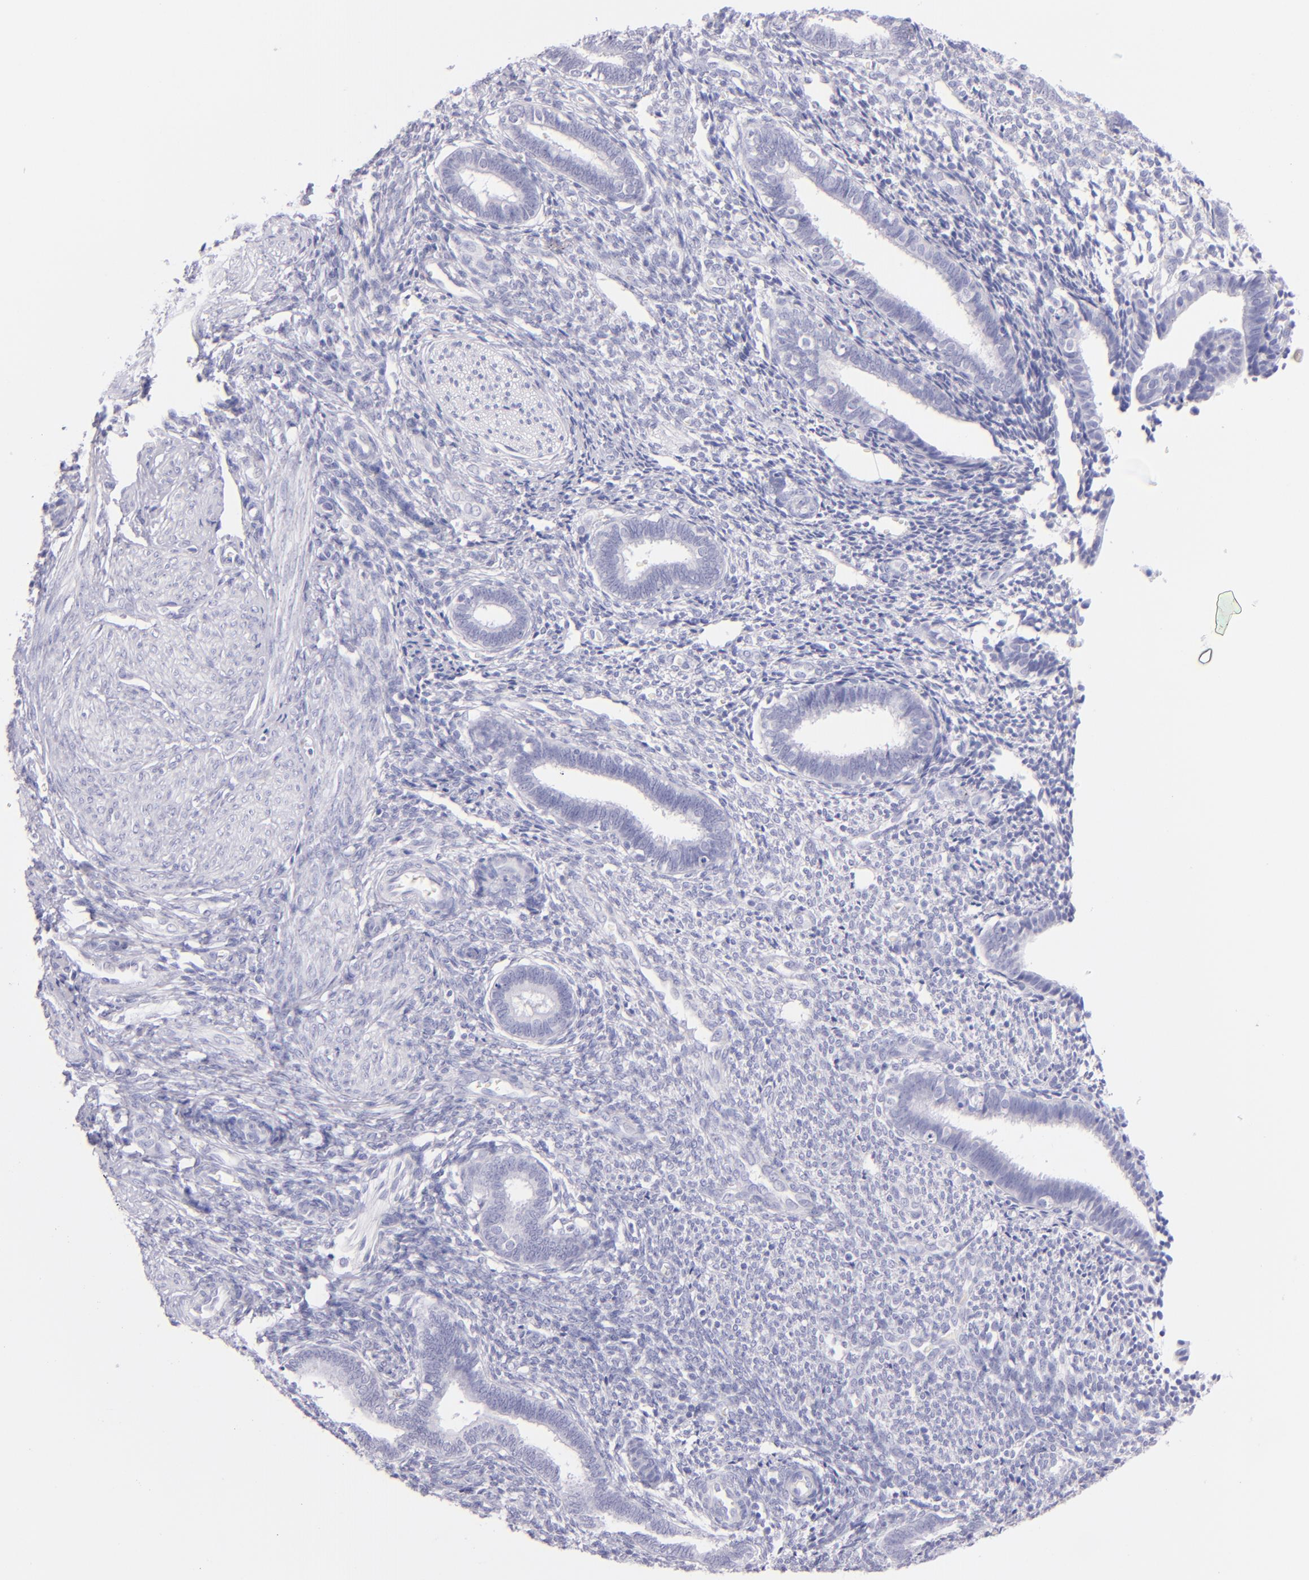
{"staining": {"intensity": "negative", "quantity": "none", "location": "none"}, "tissue": "endometrium", "cell_type": "Cells in endometrial stroma", "image_type": "normal", "snomed": [{"axis": "morphology", "description": "Normal tissue, NOS"}, {"axis": "topography", "description": "Endometrium"}], "caption": "High magnification brightfield microscopy of benign endometrium stained with DAB (brown) and counterstained with hematoxylin (blue): cells in endometrial stroma show no significant positivity.", "gene": "SDC1", "patient": {"sex": "female", "age": 27}}